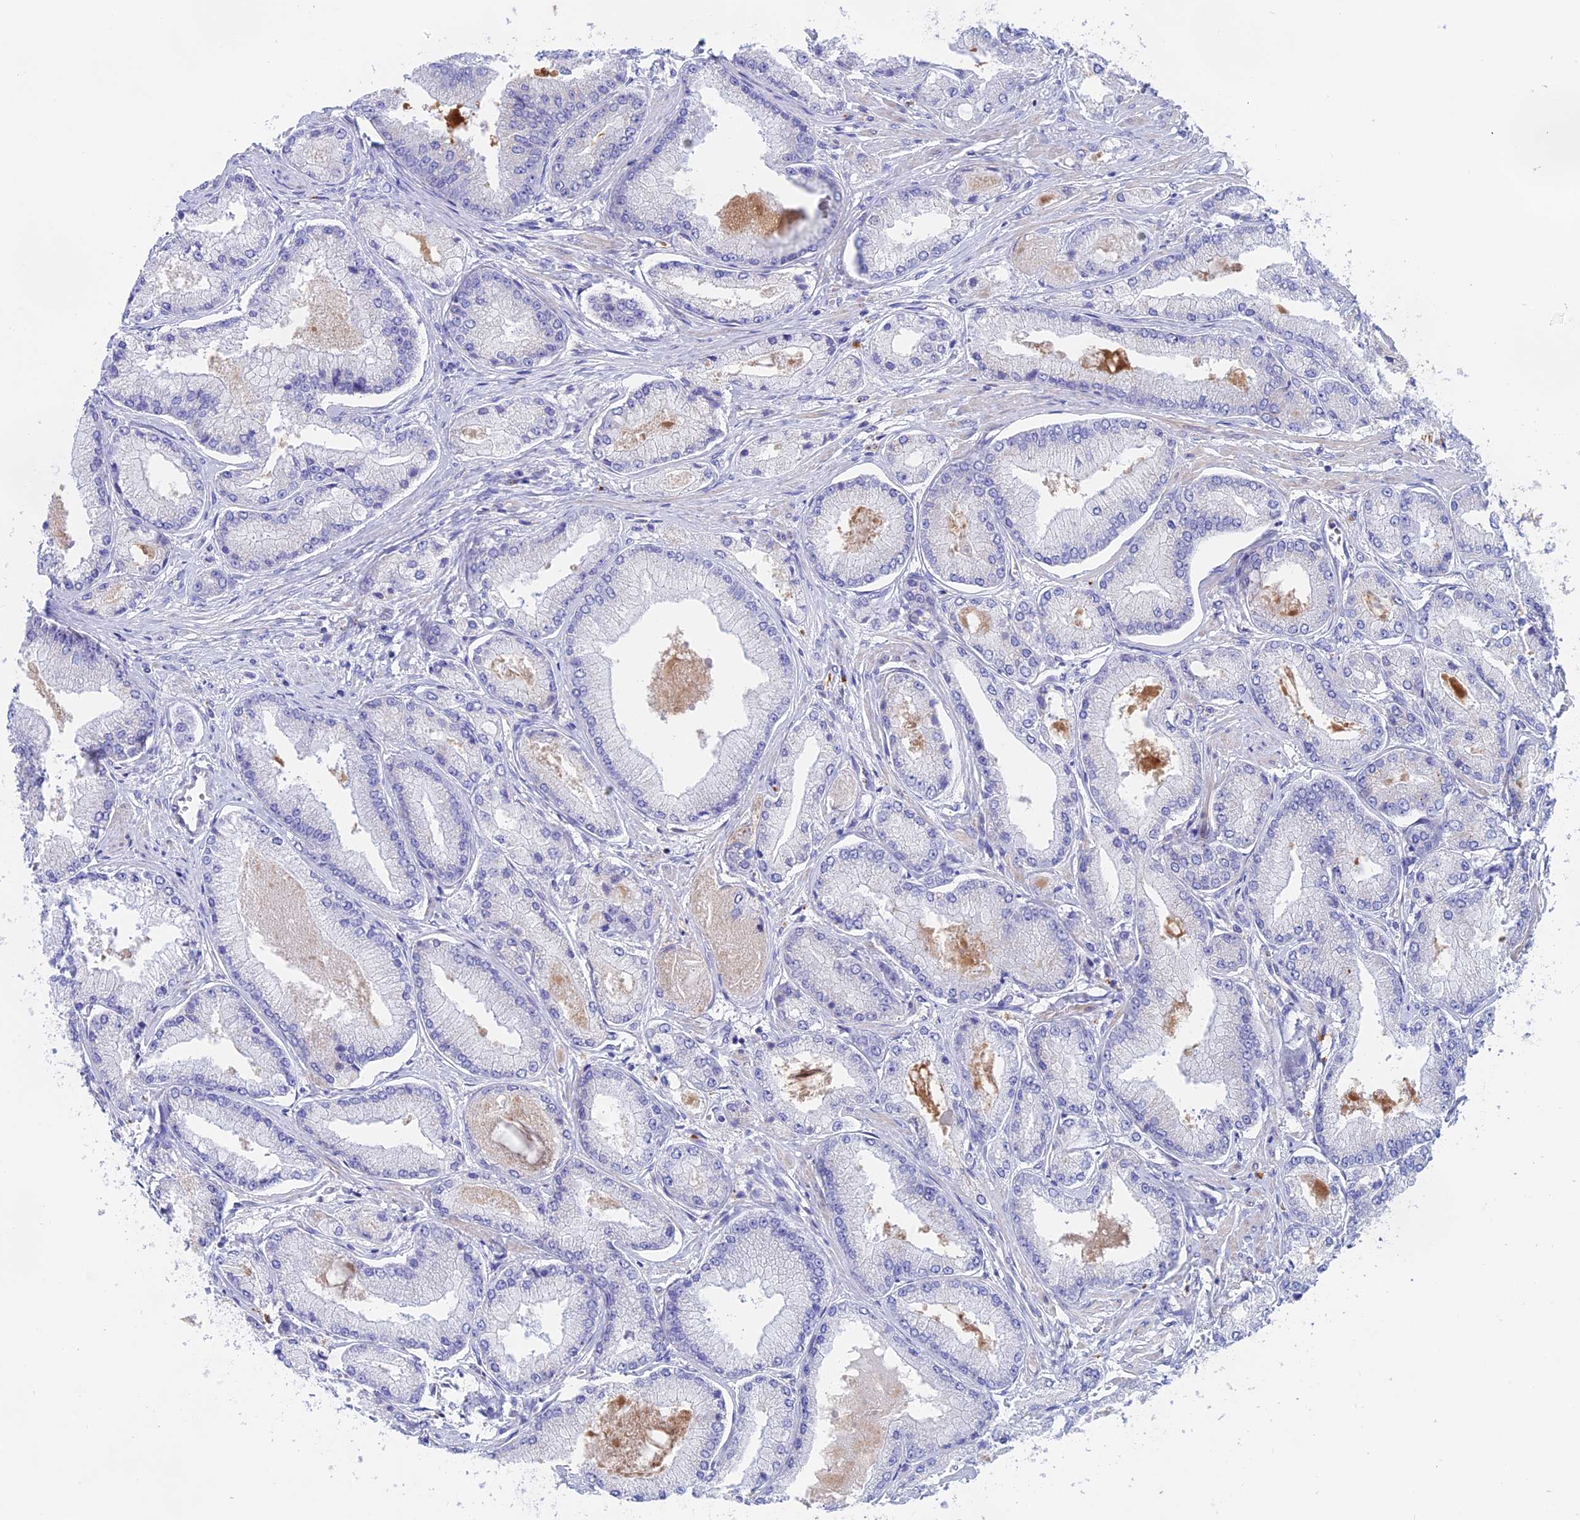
{"staining": {"intensity": "negative", "quantity": "none", "location": "none"}, "tissue": "prostate cancer", "cell_type": "Tumor cells", "image_type": "cancer", "snomed": [{"axis": "morphology", "description": "Adenocarcinoma, Low grade"}, {"axis": "topography", "description": "Prostate"}], "caption": "Photomicrograph shows no significant protein expression in tumor cells of prostate cancer (low-grade adenocarcinoma).", "gene": "GLB1L", "patient": {"sex": "male", "age": 74}}